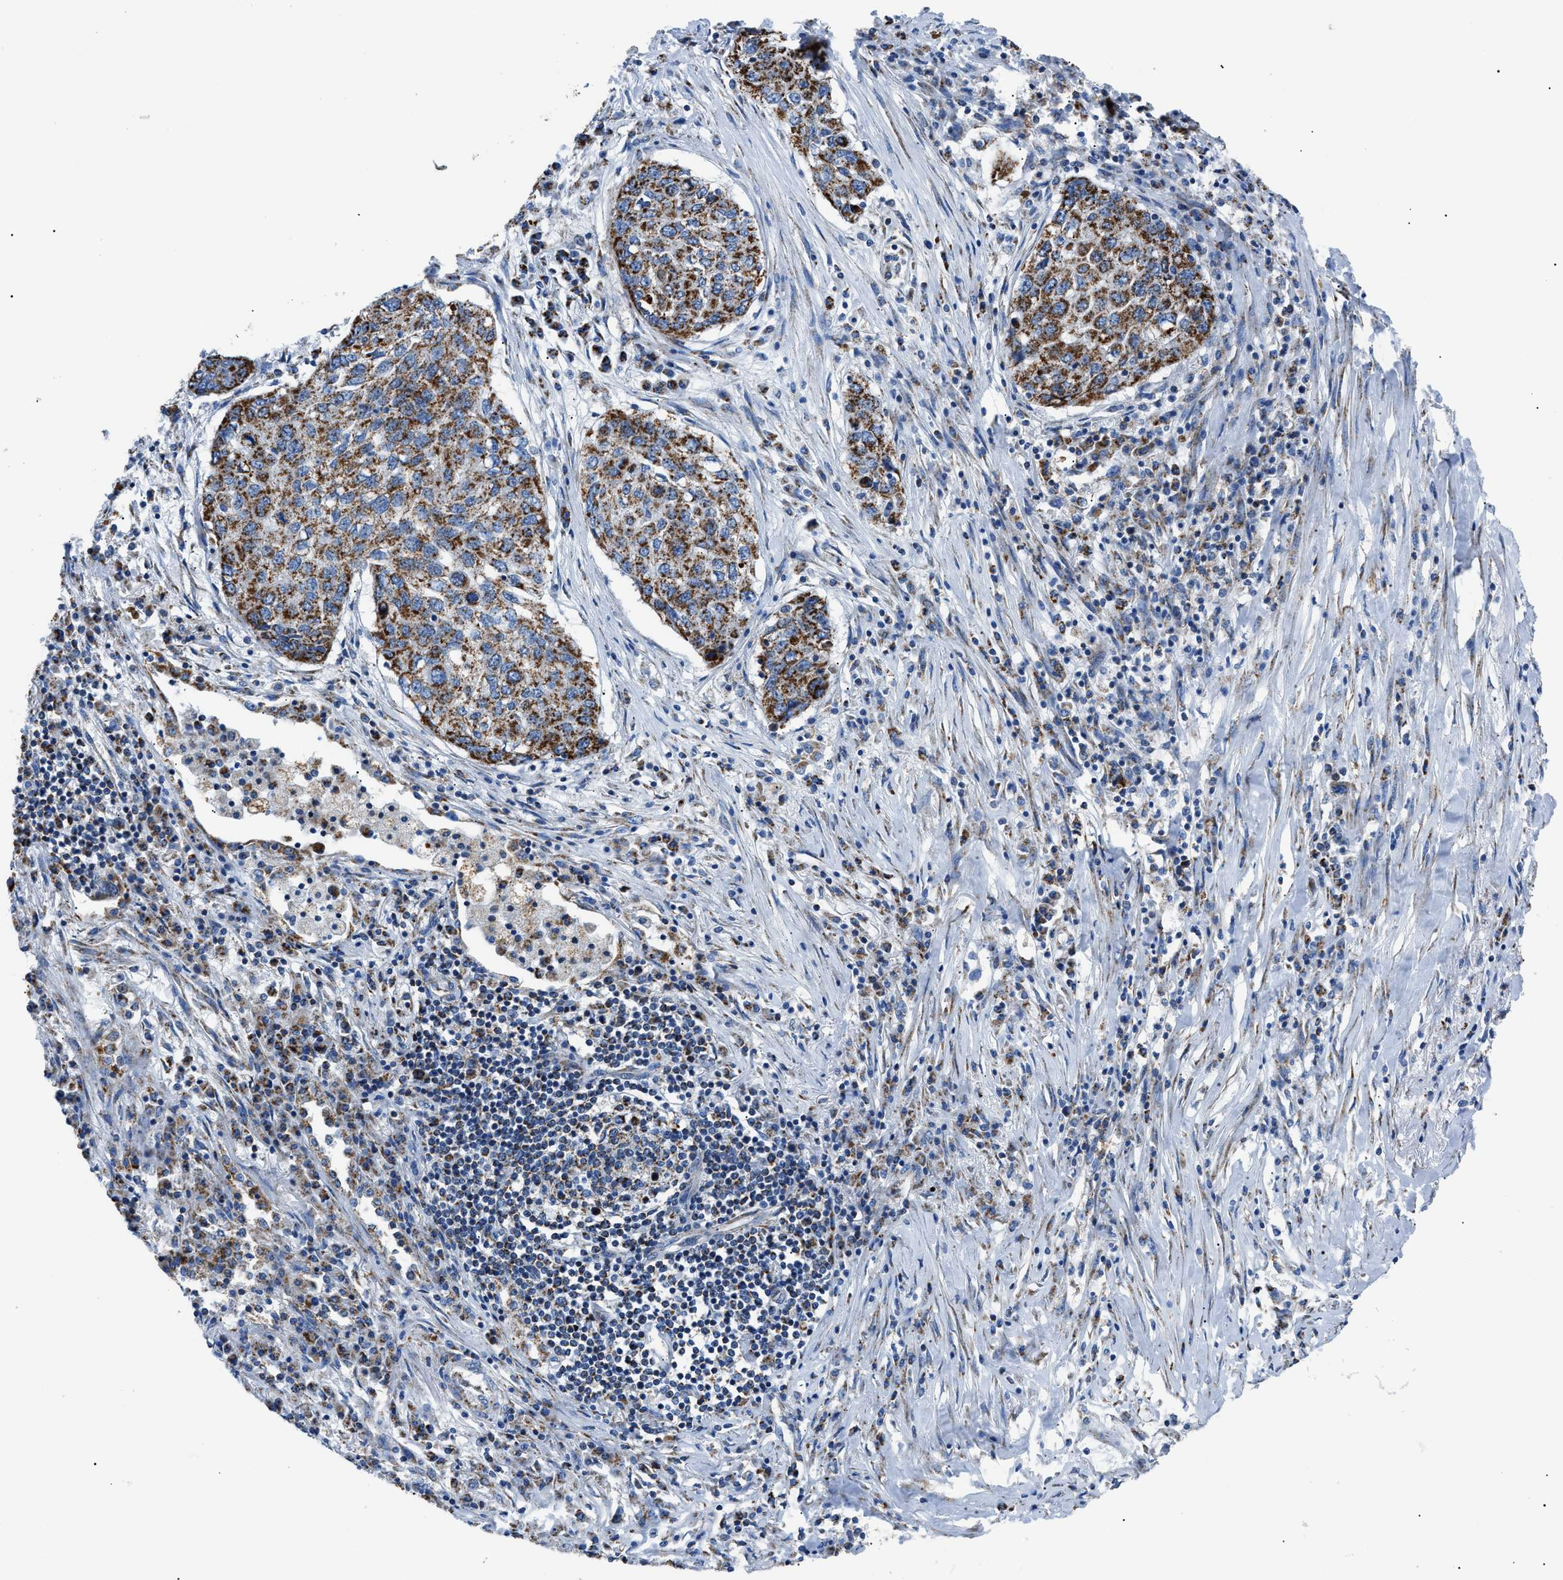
{"staining": {"intensity": "strong", "quantity": ">75%", "location": "cytoplasmic/membranous"}, "tissue": "lung cancer", "cell_type": "Tumor cells", "image_type": "cancer", "snomed": [{"axis": "morphology", "description": "Squamous cell carcinoma, NOS"}, {"axis": "topography", "description": "Lung"}], "caption": "Lung cancer (squamous cell carcinoma) stained with immunohistochemistry (IHC) shows strong cytoplasmic/membranous positivity in approximately >75% of tumor cells.", "gene": "PHB2", "patient": {"sex": "female", "age": 63}}